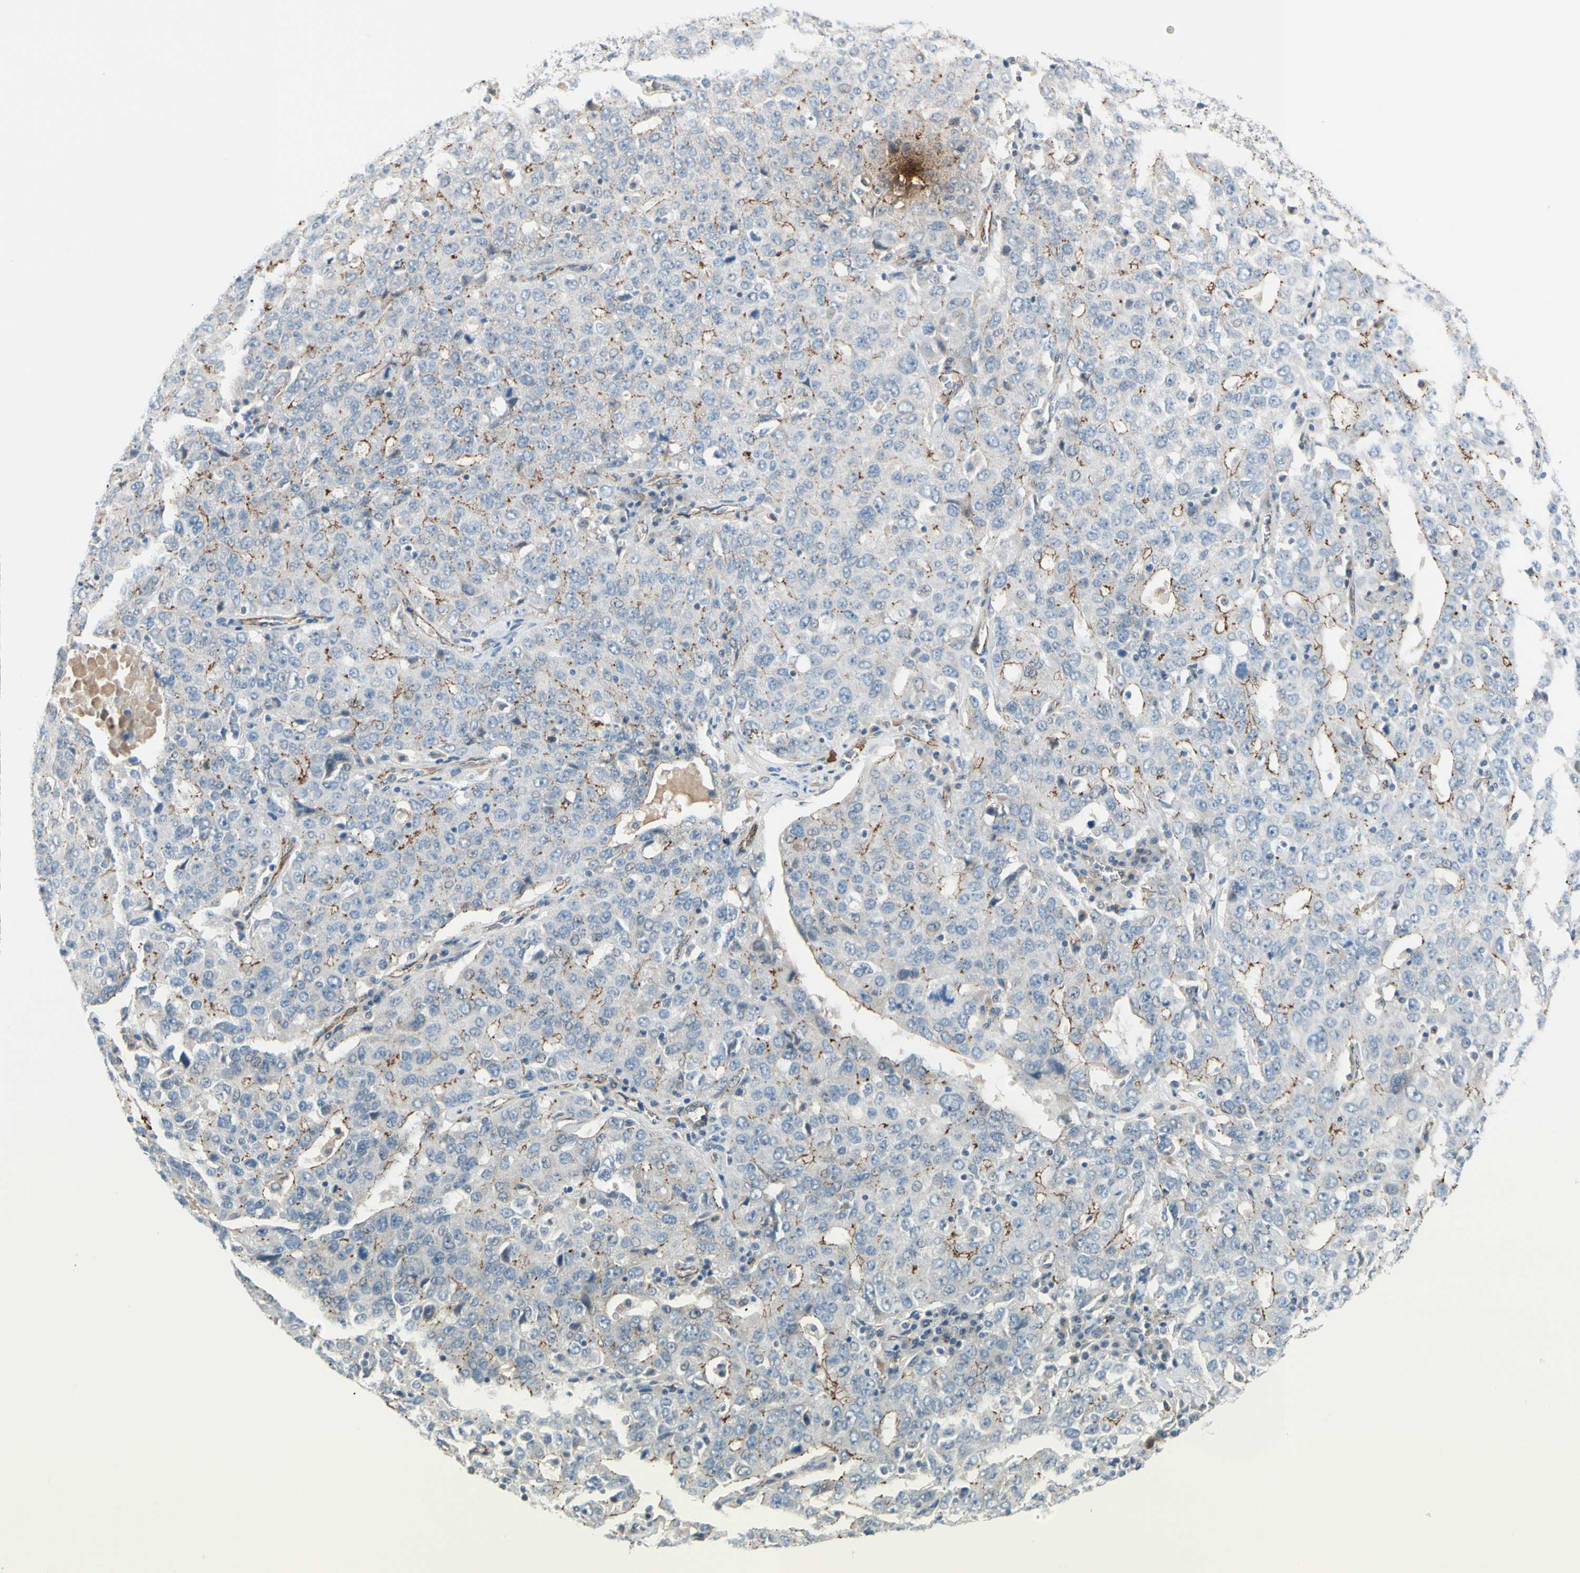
{"staining": {"intensity": "weak", "quantity": "25%-75%", "location": "cytoplasmic/membranous"}, "tissue": "ovarian cancer", "cell_type": "Tumor cells", "image_type": "cancer", "snomed": [{"axis": "morphology", "description": "Carcinoma, endometroid"}, {"axis": "topography", "description": "Ovary"}], "caption": "Immunohistochemistry (IHC) staining of endometroid carcinoma (ovarian), which reveals low levels of weak cytoplasmic/membranous staining in about 25%-75% of tumor cells indicating weak cytoplasmic/membranous protein staining. The staining was performed using DAB (3,3'-diaminobenzidine) (brown) for protein detection and nuclei were counterstained in hematoxylin (blue).", "gene": "TJP1", "patient": {"sex": "female", "age": 62}}